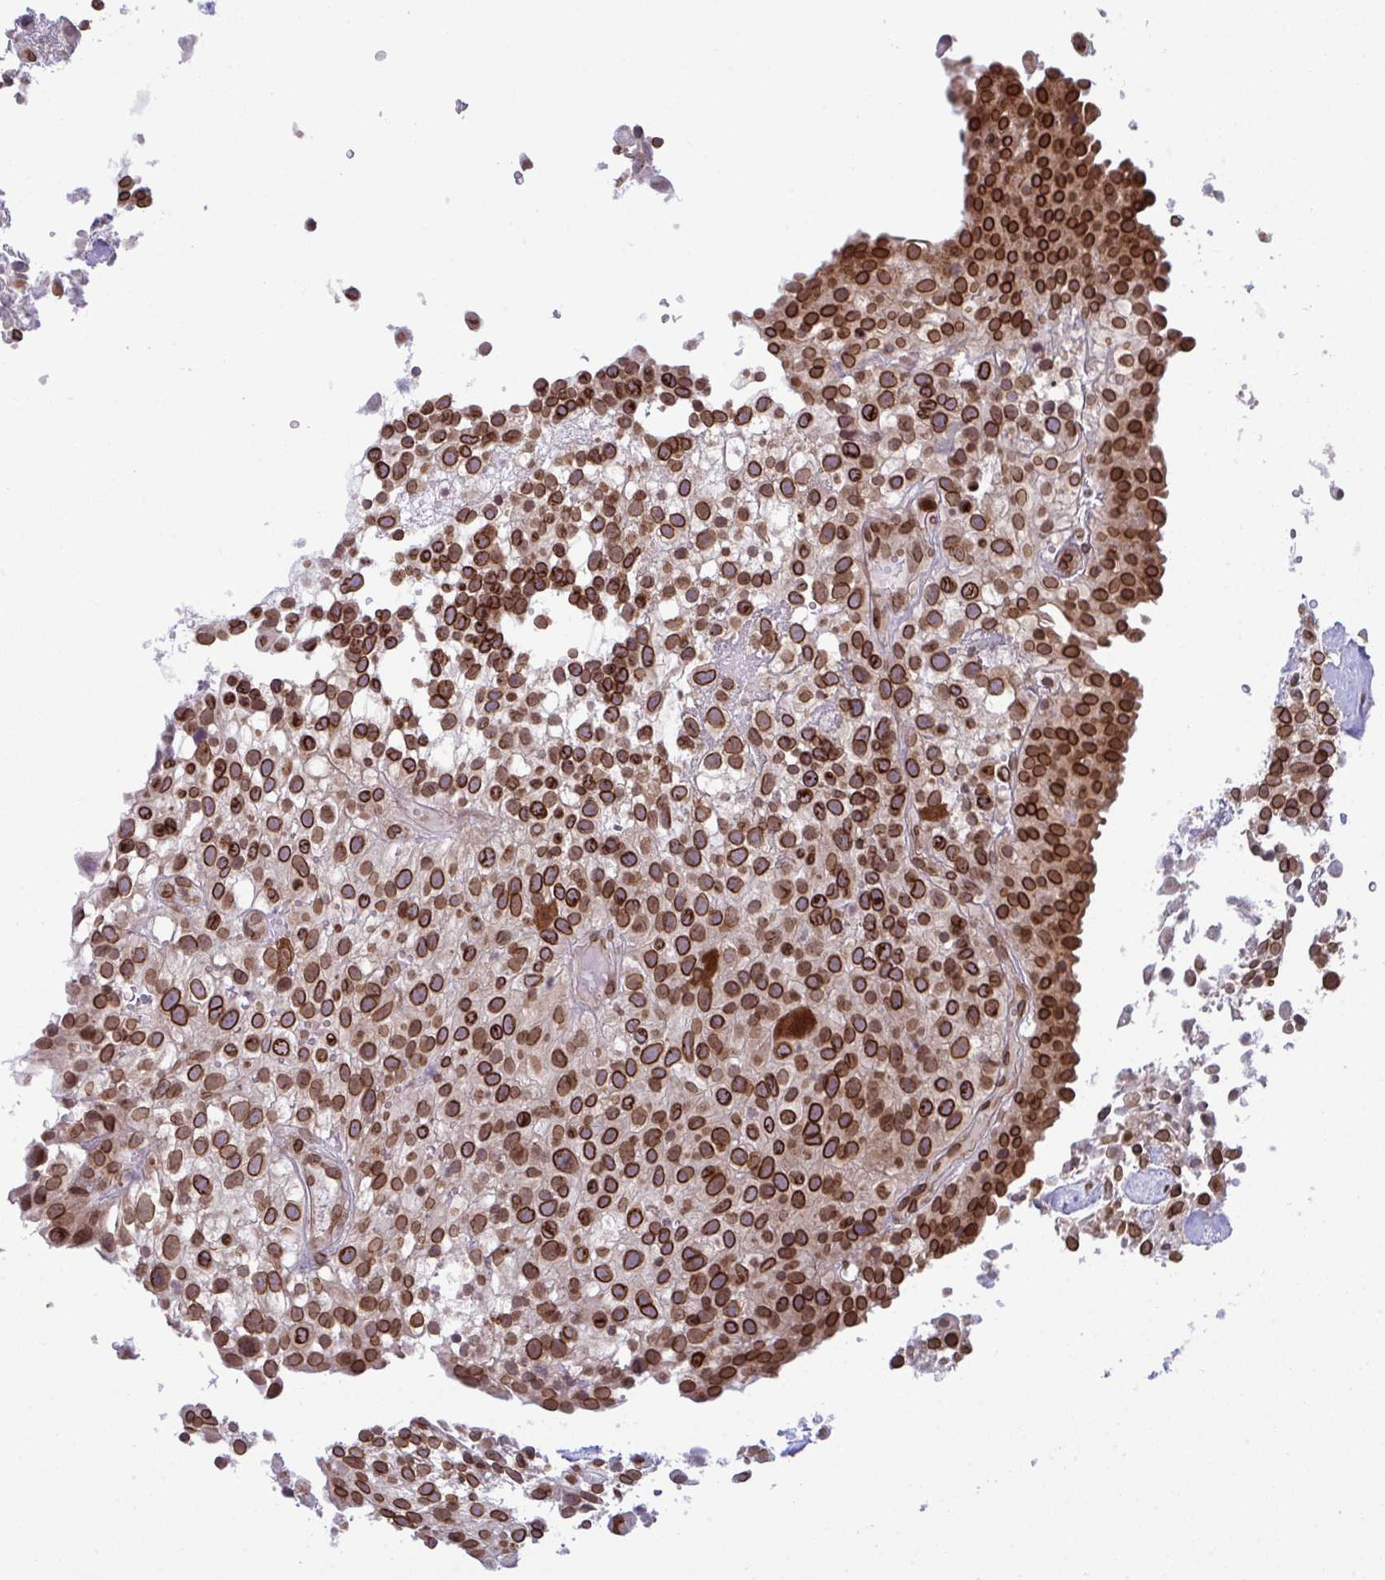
{"staining": {"intensity": "strong", "quantity": "25%-75%", "location": "cytoplasmic/membranous,nuclear"}, "tissue": "urothelial cancer", "cell_type": "Tumor cells", "image_type": "cancer", "snomed": [{"axis": "morphology", "description": "Urothelial carcinoma, High grade"}, {"axis": "topography", "description": "Urinary bladder"}], "caption": "Brown immunohistochemical staining in high-grade urothelial carcinoma reveals strong cytoplasmic/membranous and nuclear positivity in about 25%-75% of tumor cells. (IHC, brightfield microscopy, high magnification).", "gene": "RANBP2", "patient": {"sex": "male", "age": 56}}